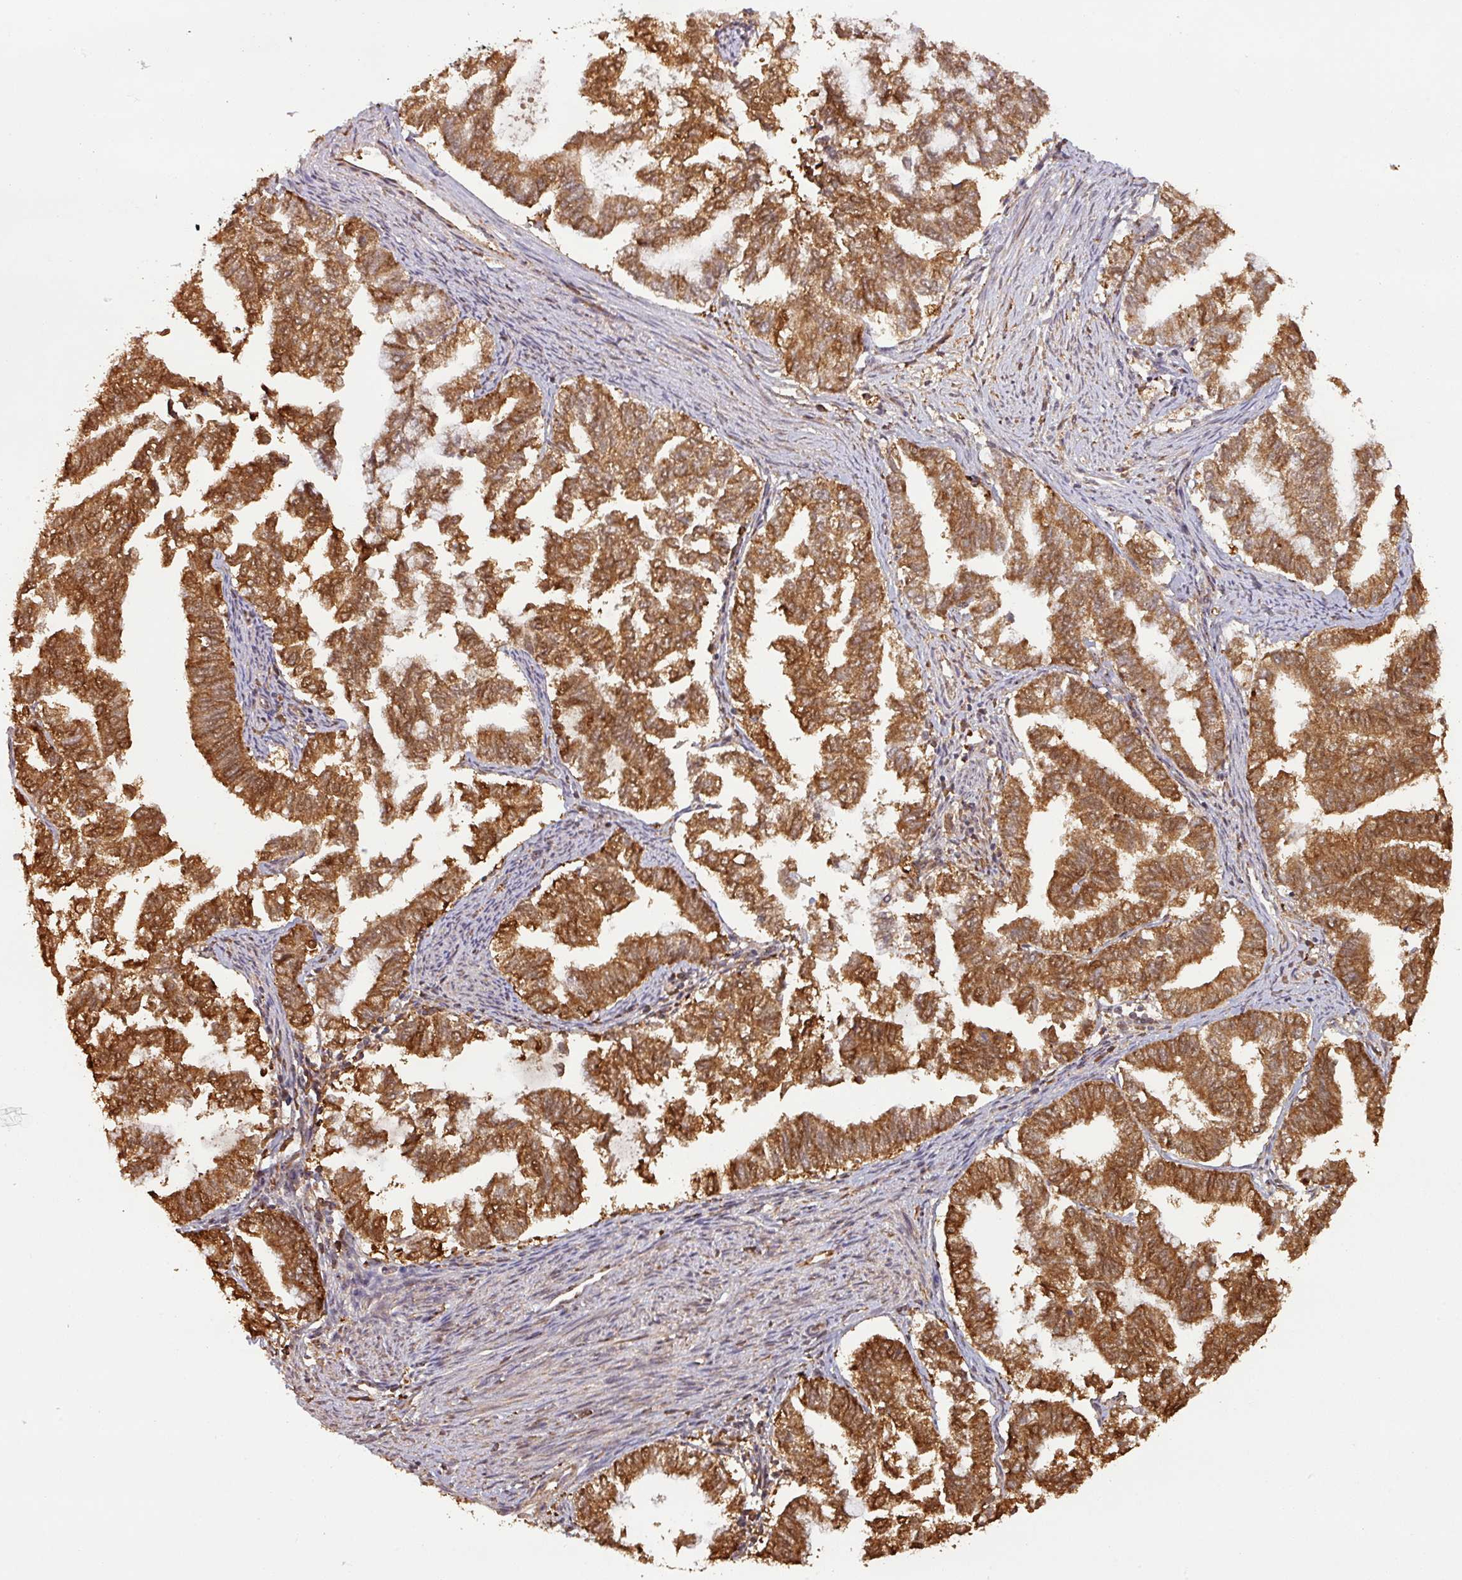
{"staining": {"intensity": "strong", "quantity": ">75%", "location": "cytoplasmic/membranous"}, "tissue": "endometrial cancer", "cell_type": "Tumor cells", "image_type": "cancer", "snomed": [{"axis": "morphology", "description": "Adenocarcinoma, NOS"}, {"axis": "topography", "description": "Endometrium"}], "caption": "This histopathology image reveals IHC staining of endometrial cancer, with high strong cytoplasmic/membranous staining in about >75% of tumor cells.", "gene": "ZNF322", "patient": {"sex": "female", "age": 79}}